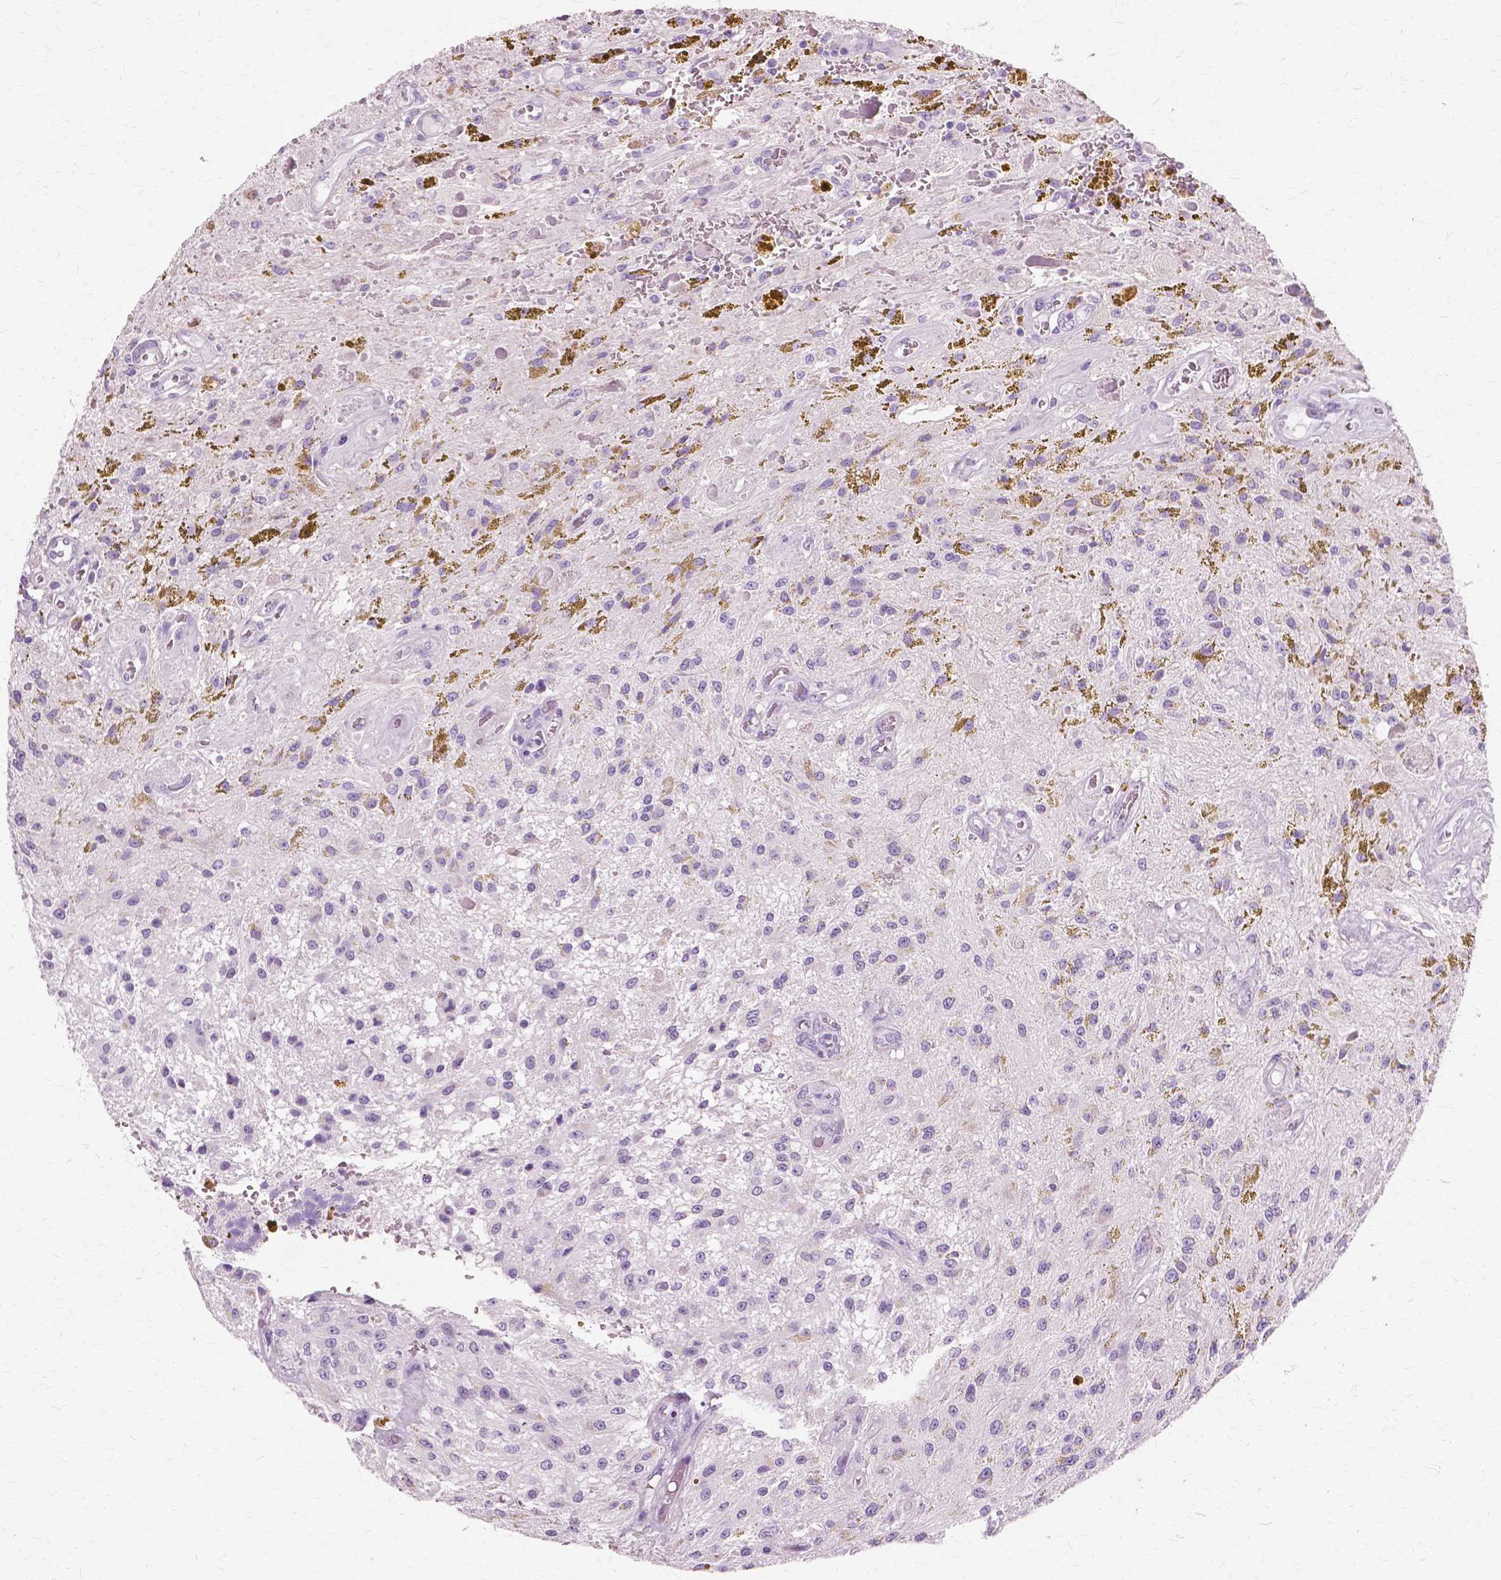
{"staining": {"intensity": "negative", "quantity": "none", "location": "none"}, "tissue": "glioma", "cell_type": "Tumor cells", "image_type": "cancer", "snomed": [{"axis": "morphology", "description": "Glioma, malignant, Low grade"}, {"axis": "topography", "description": "Cerebellum"}], "caption": "There is no significant expression in tumor cells of low-grade glioma (malignant).", "gene": "SFTPD", "patient": {"sex": "female", "age": 14}}